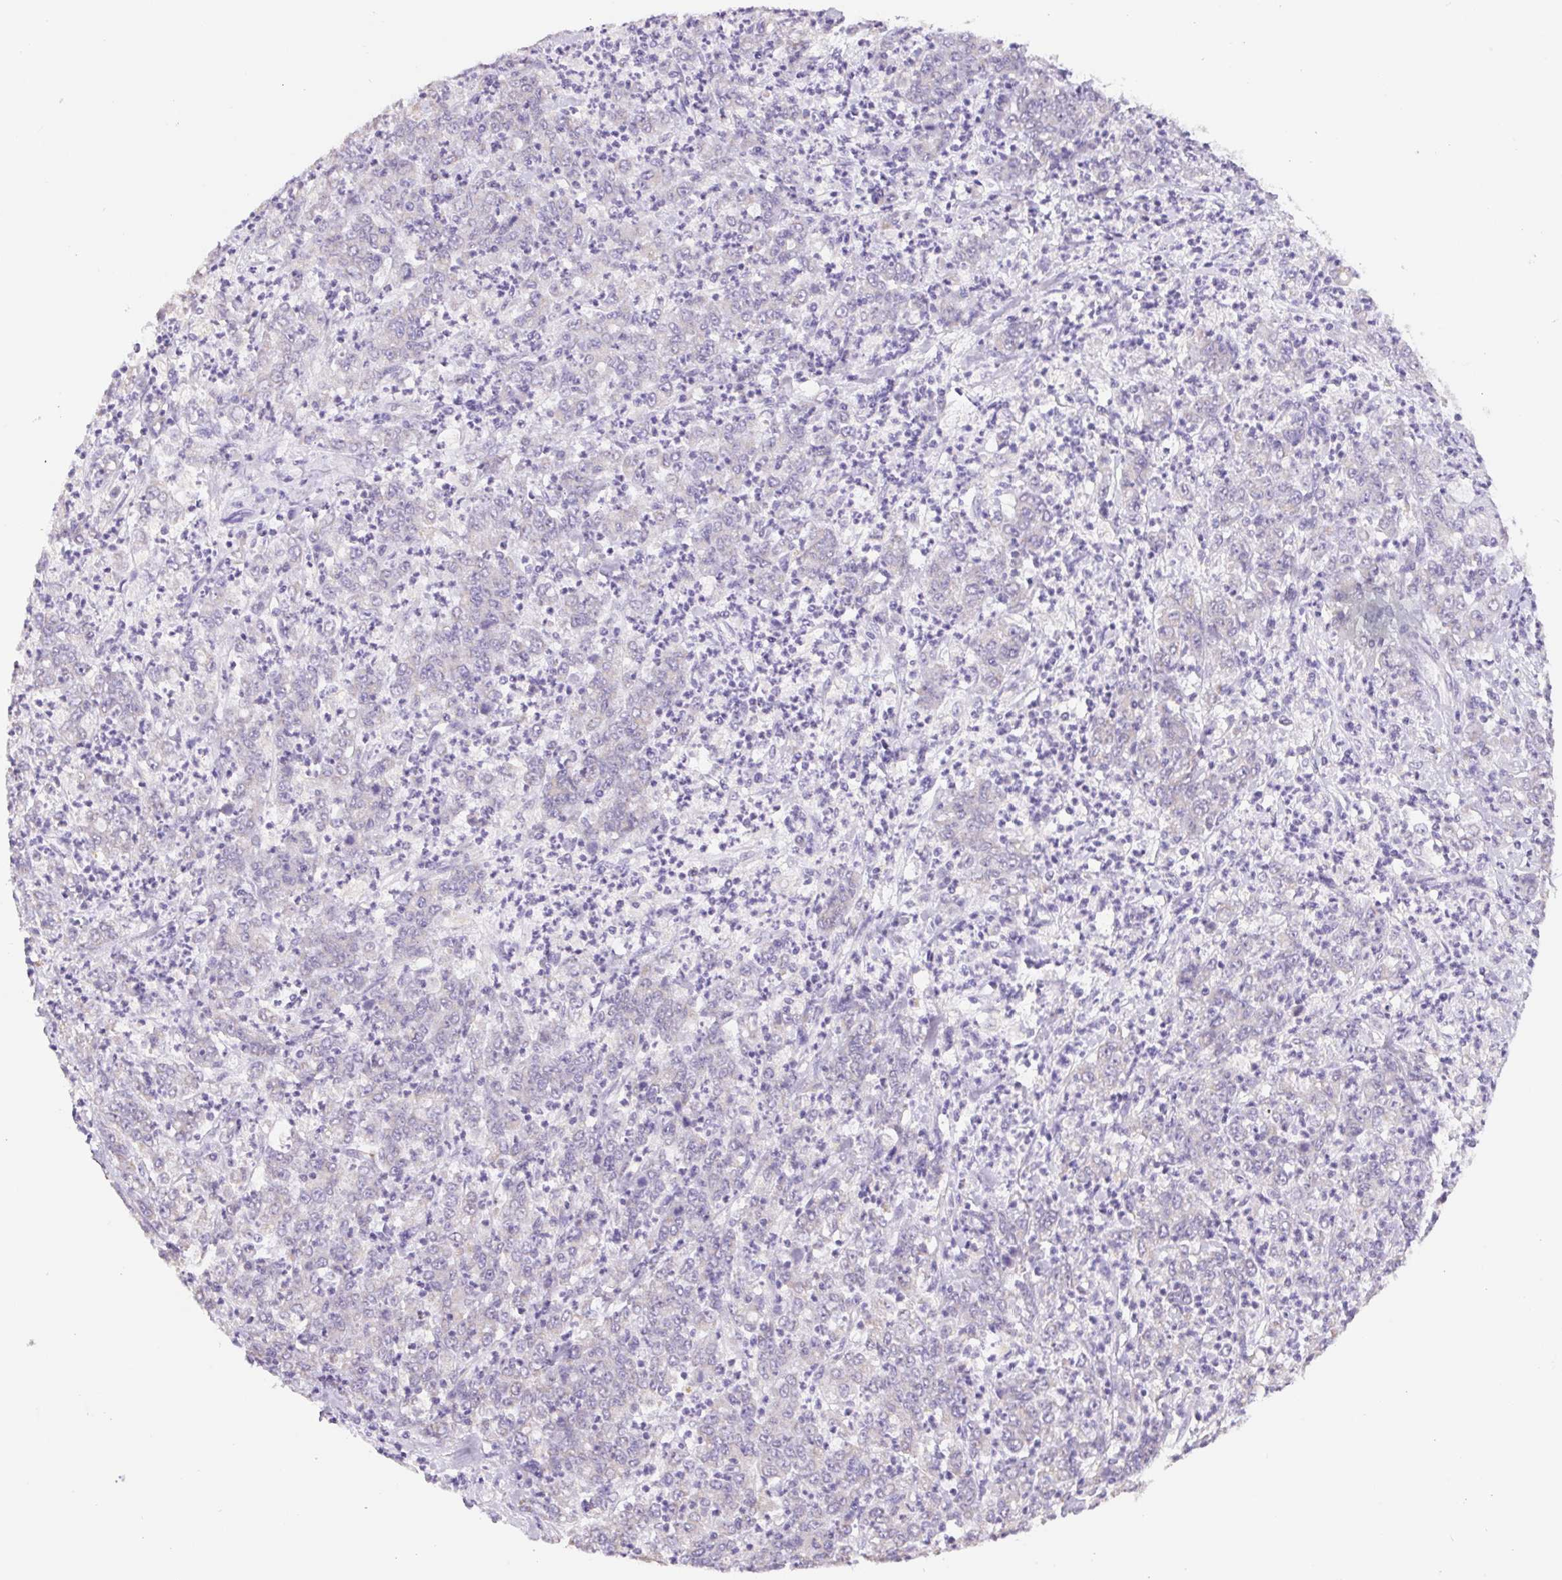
{"staining": {"intensity": "weak", "quantity": "<25%", "location": "cytoplasmic/membranous"}, "tissue": "stomach cancer", "cell_type": "Tumor cells", "image_type": "cancer", "snomed": [{"axis": "morphology", "description": "Adenocarcinoma, NOS"}, {"axis": "topography", "description": "Stomach, lower"}], "caption": "Adenocarcinoma (stomach) stained for a protein using IHC demonstrates no positivity tumor cells.", "gene": "FKBP6", "patient": {"sex": "female", "age": 71}}